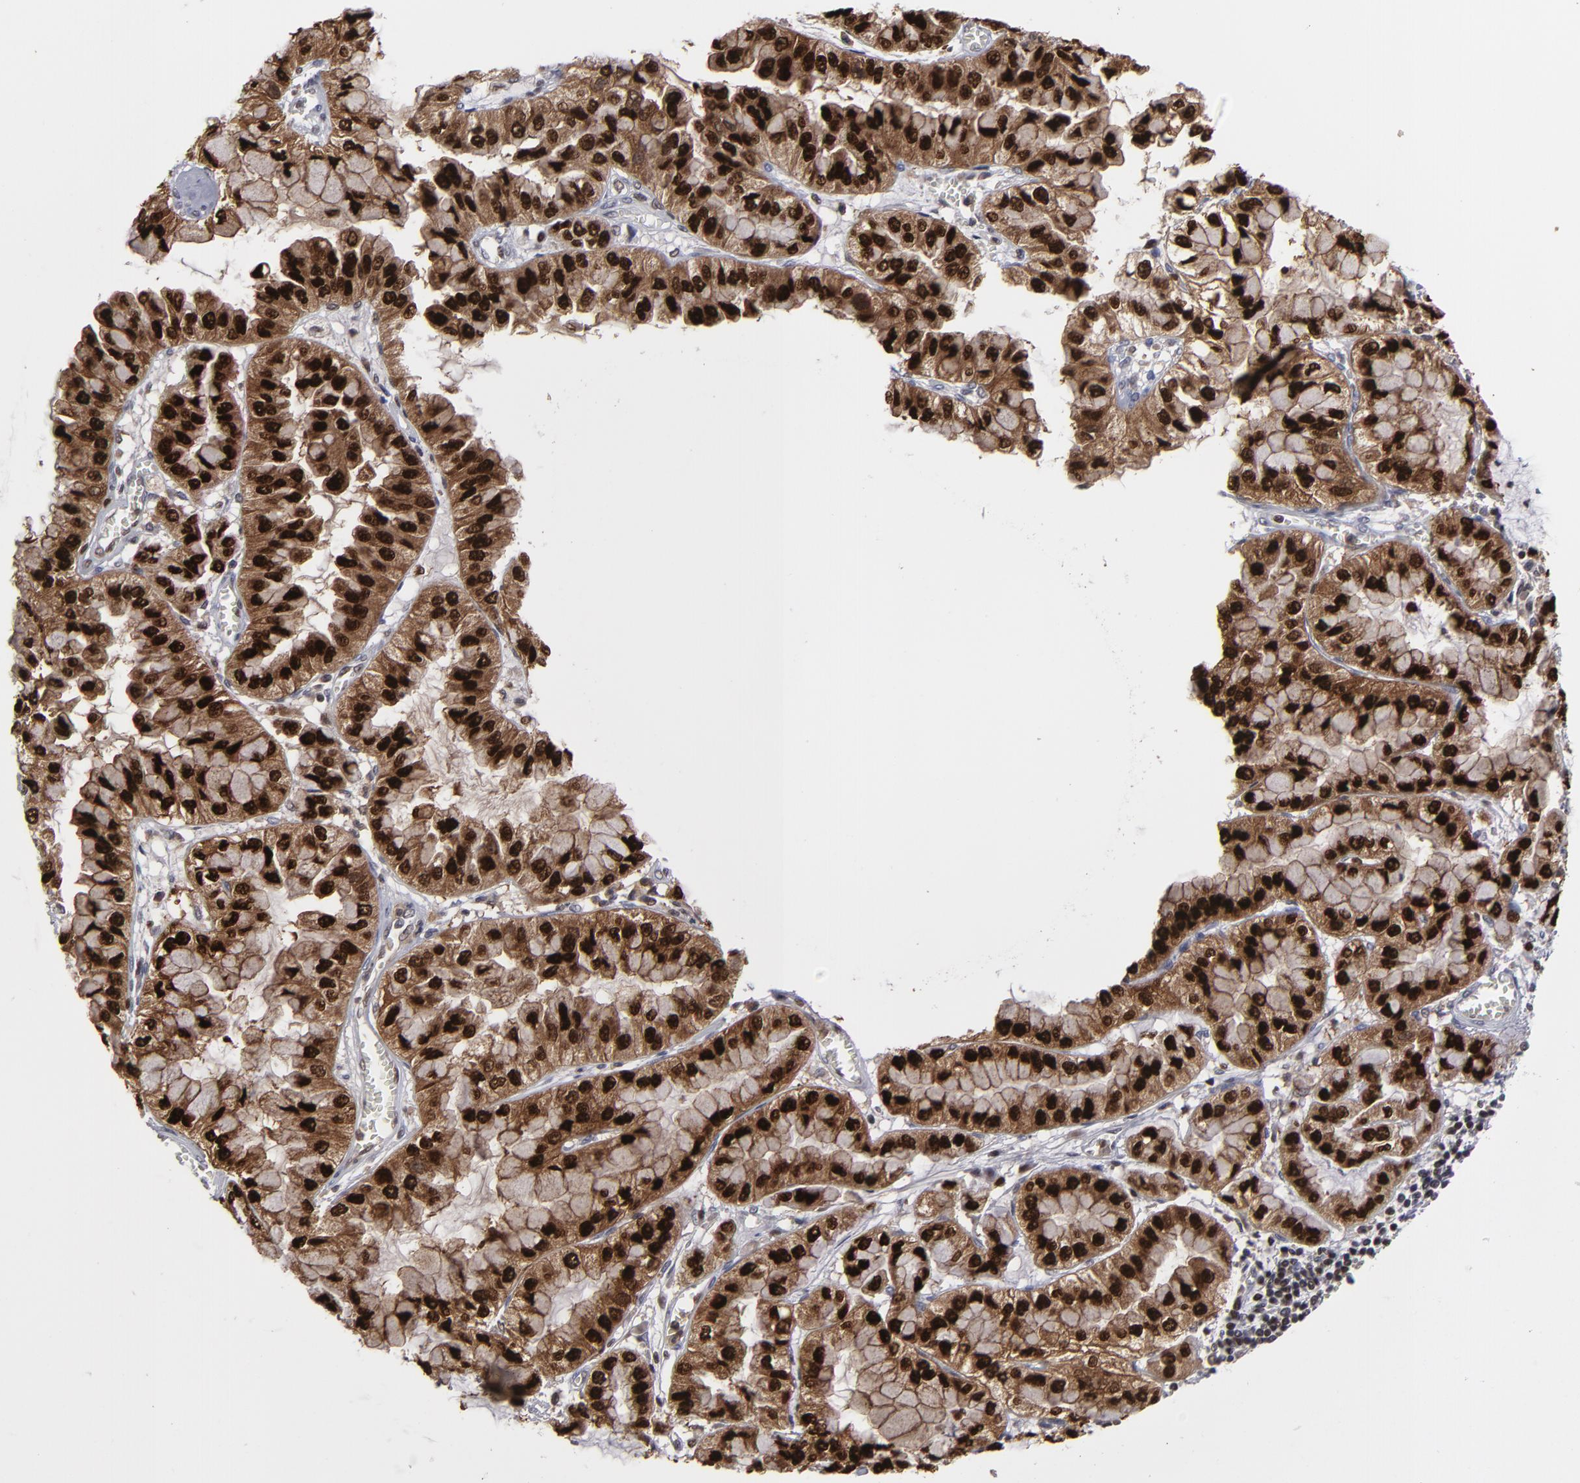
{"staining": {"intensity": "strong", "quantity": ">75%", "location": "cytoplasmic/membranous,nuclear"}, "tissue": "liver cancer", "cell_type": "Tumor cells", "image_type": "cancer", "snomed": [{"axis": "morphology", "description": "Cholangiocarcinoma"}, {"axis": "topography", "description": "Liver"}], "caption": "Cholangiocarcinoma (liver) stained with a brown dye exhibits strong cytoplasmic/membranous and nuclear positive staining in approximately >75% of tumor cells.", "gene": "GSR", "patient": {"sex": "female", "age": 79}}